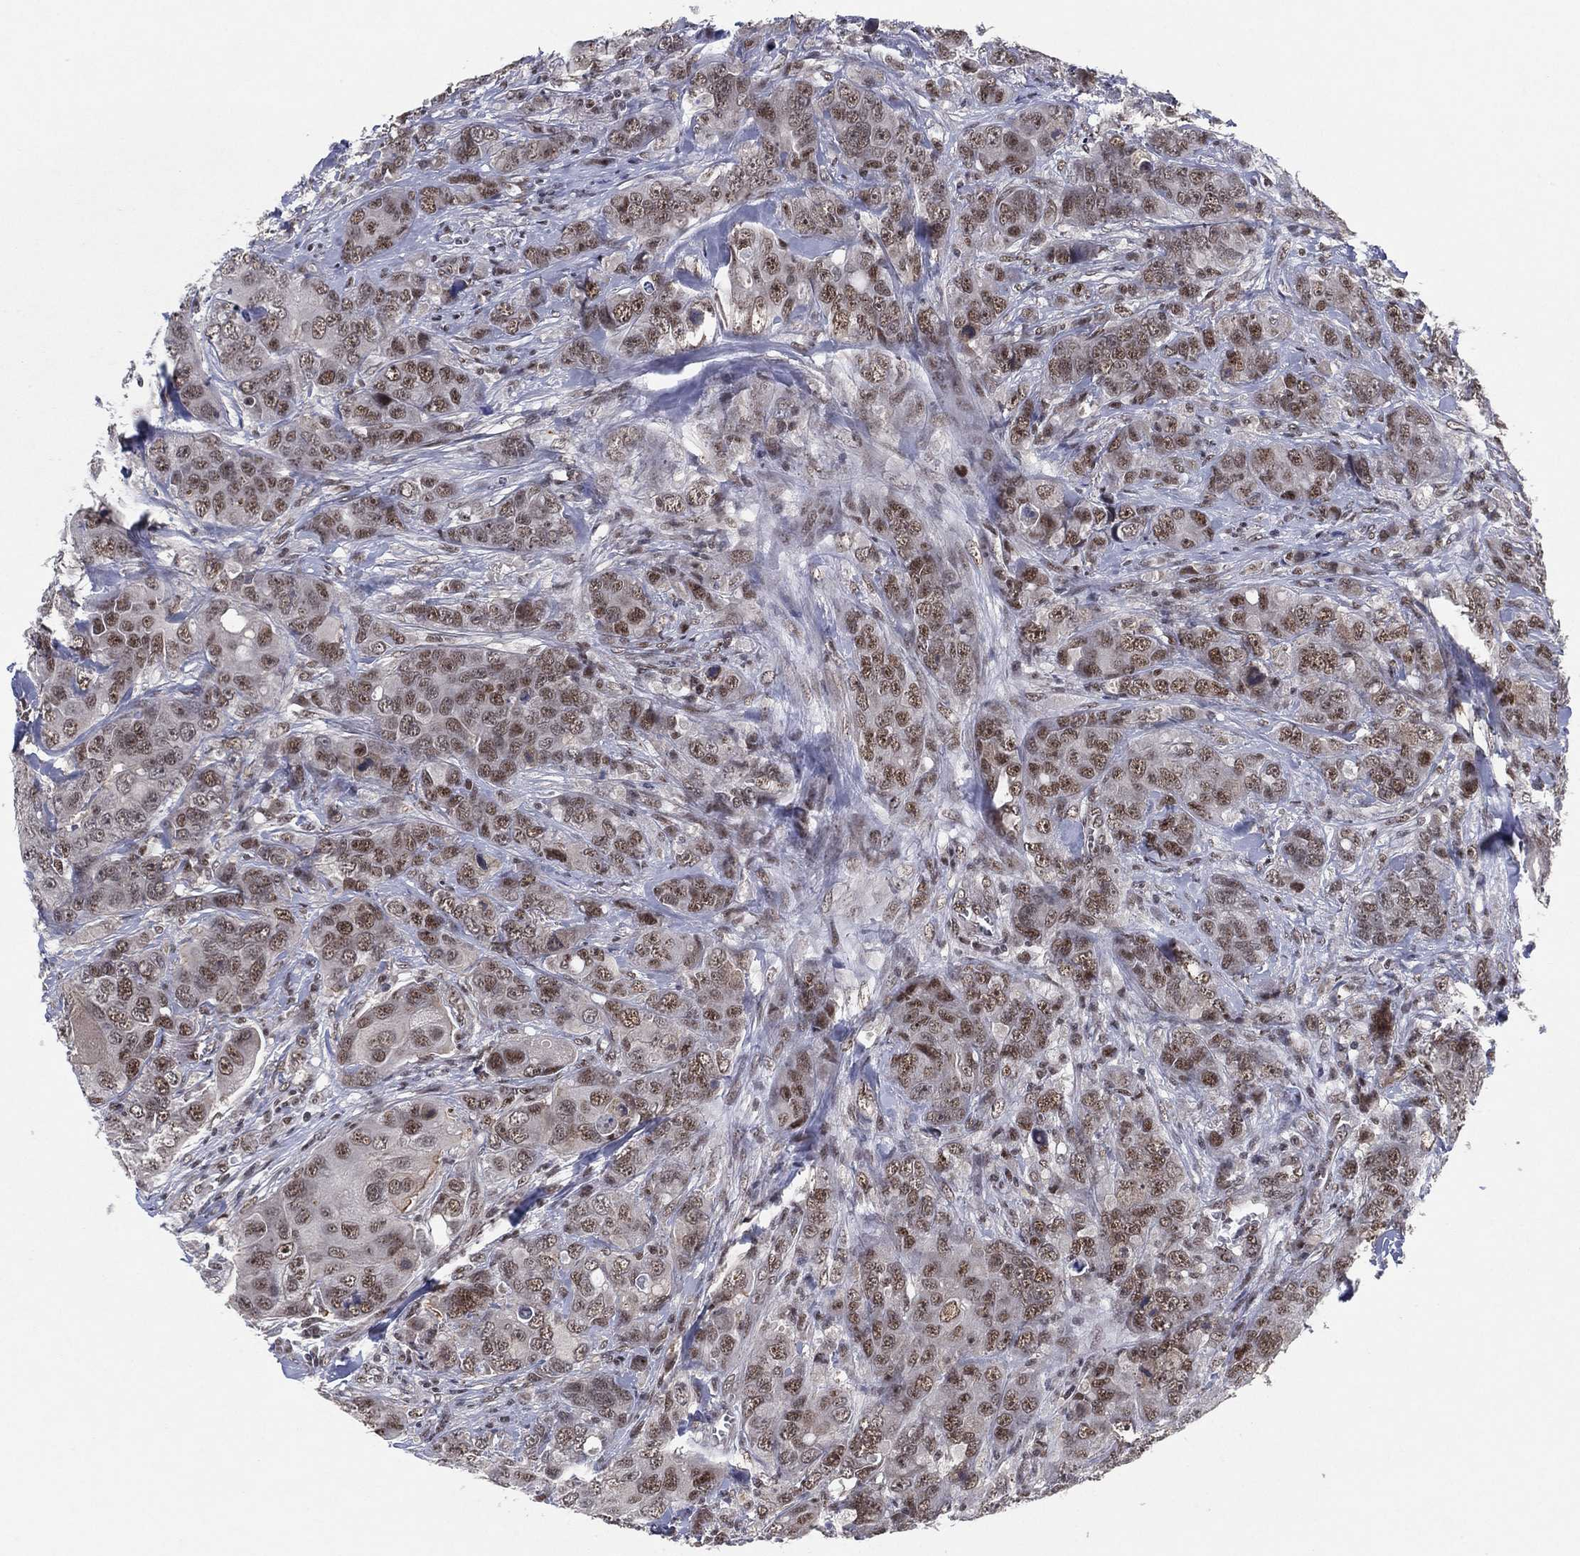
{"staining": {"intensity": "moderate", "quantity": "25%-75%", "location": "nuclear"}, "tissue": "breast cancer", "cell_type": "Tumor cells", "image_type": "cancer", "snomed": [{"axis": "morphology", "description": "Duct carcinoma"}, {"axis": "topography", "description": "Breast"}], "caption": "This is an image of immunohistochemistry (IHC) staining of breast cancer, which shows moderate positivity in the nuclear of tumor cells.", "gene": "DGCR8", "patient": {"sex": "female", "age": 43}}